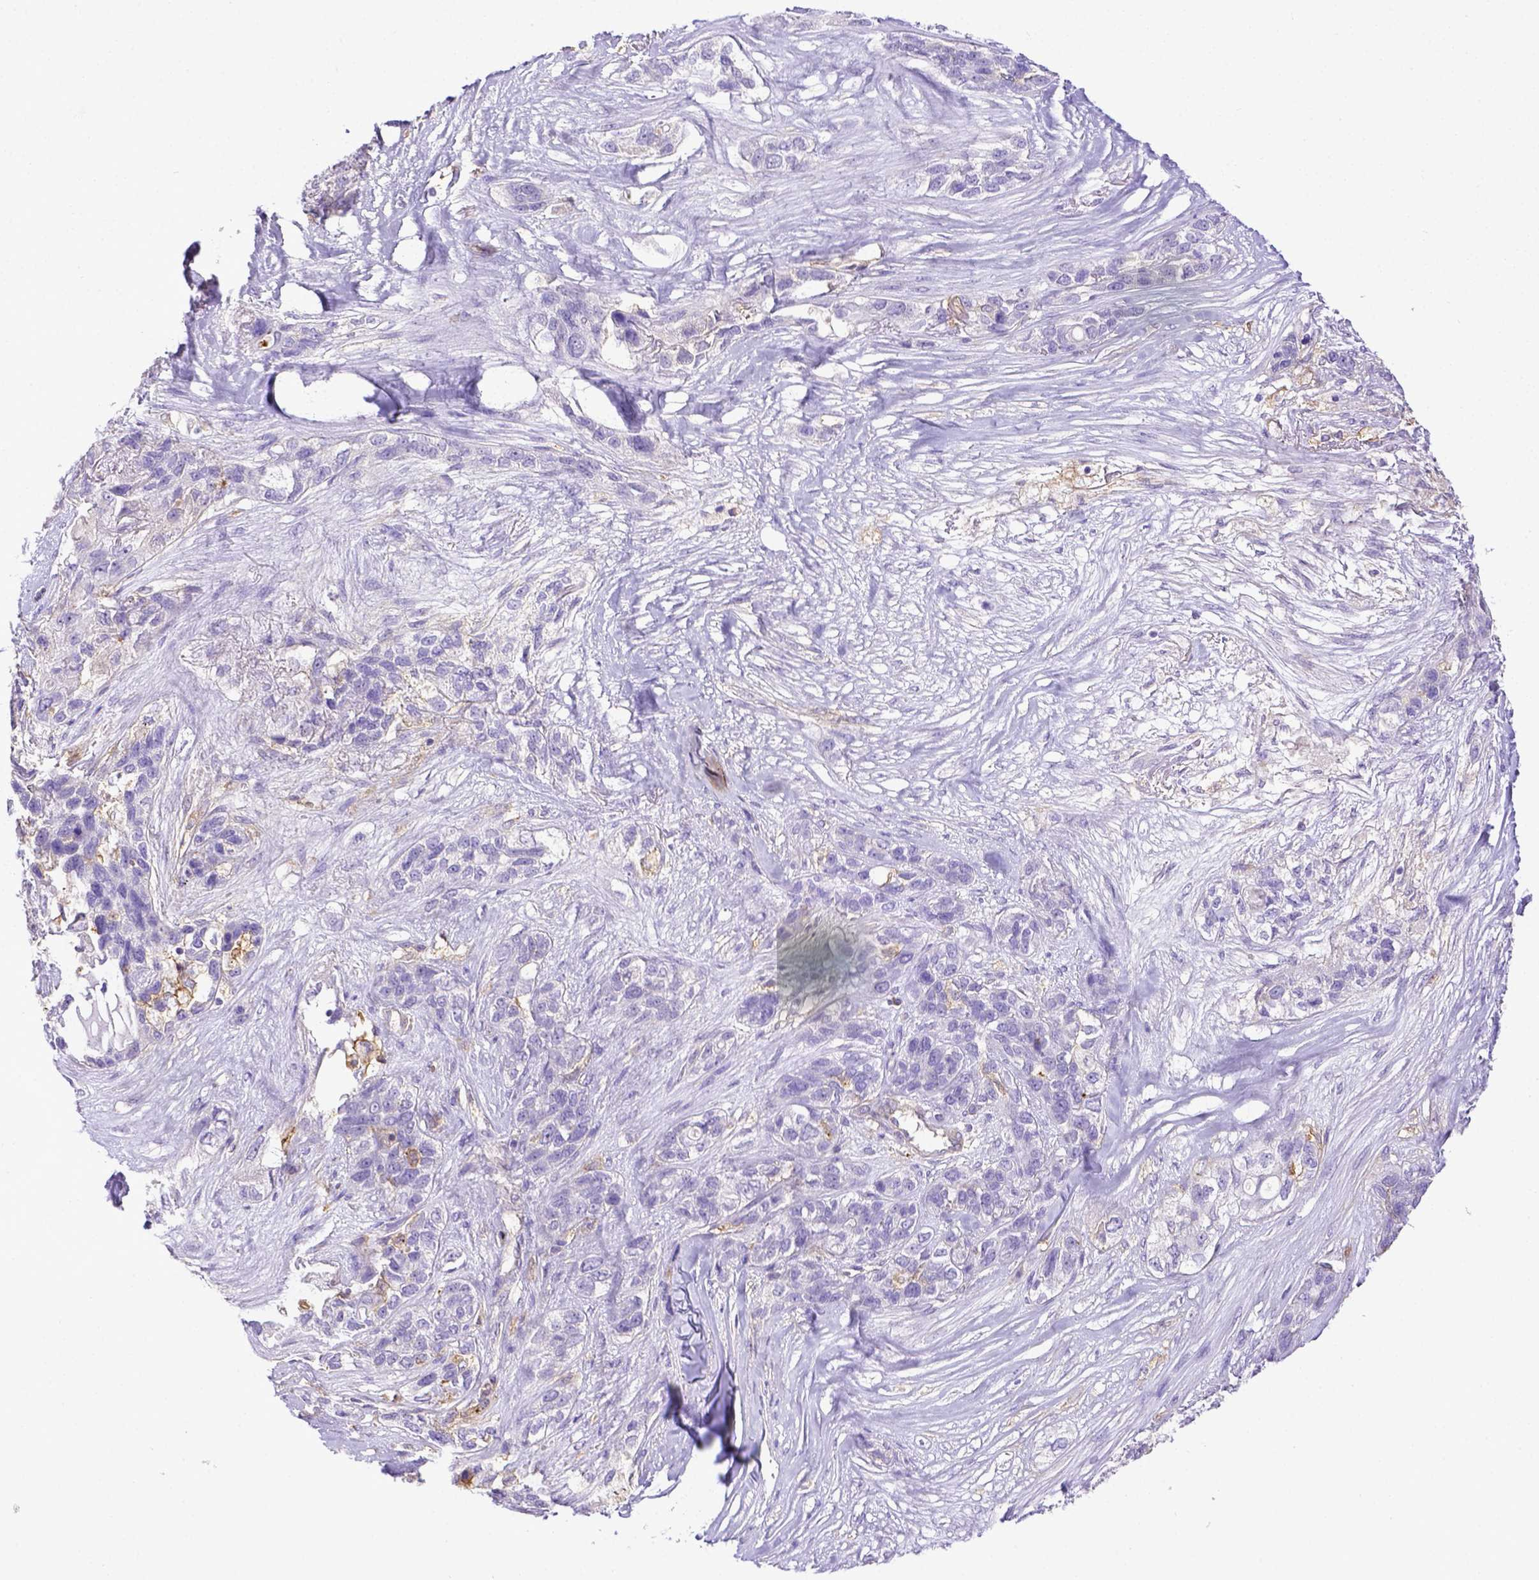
{"staining": {"intensity": "negative", "quantity": "none", "location": "none"}, "tissue": "lung cancer", "cell_type": "Tumor cells", "image_type": "cancer", "snomed": [{"axis": "morphology", "description": "Squamous cell carcinoma, NOS"}, {"axis": "topography", "description": "Lung"}], "caption": "DAB immunohistochemical staining of human squamous cell carcinoma (lung) shows no significant staining in tumor cells. Brightfield microscopy of IHC stained with DAB (brown) and hematoxylin (blue), captured at high magnification.", "gene": "CD40", "patient": {"sex": "female", "age": 70}}